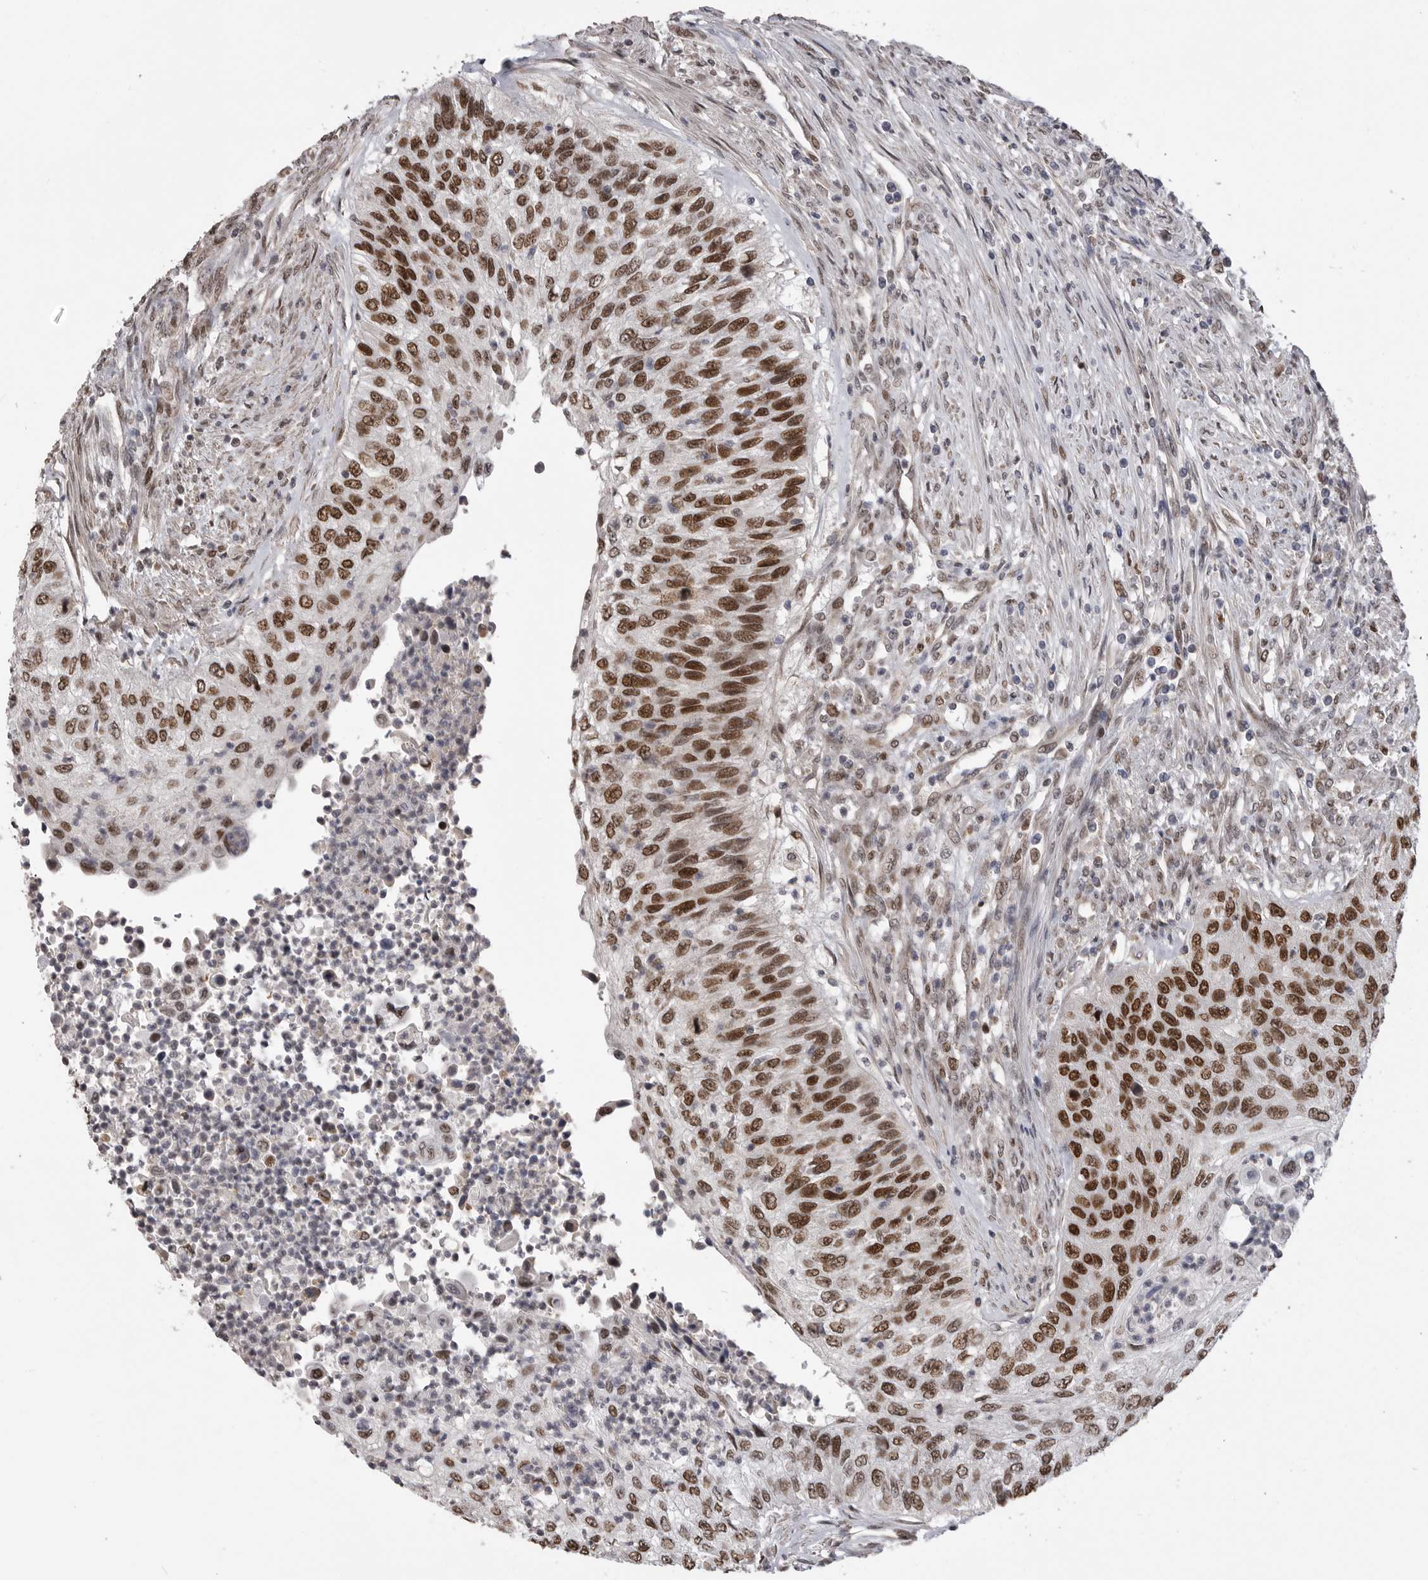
{"staining": {"intensity": "strong", "quantity": ">75%", "location": "nuclear"}, "tissue": "urothelial cancer", "cell_type": "Tumor cells", "image_type": "cancer", "snomed": [{"axis": "morphology", "description": "Urothelial carcinoma, High grade"}, {"axis": "topography", "description": "Urinary bladder"}], "caption": "Immunohistochemical staining of urothelial carcinoma (high-grade) reveals strong nuclear protein staining in about >75% of tumor cells. (DAB IHC, brown staining for protein, blue staining for nuclei).", "gene": "SMARCC1", "patient": {"sex": "female", "age": 60}}